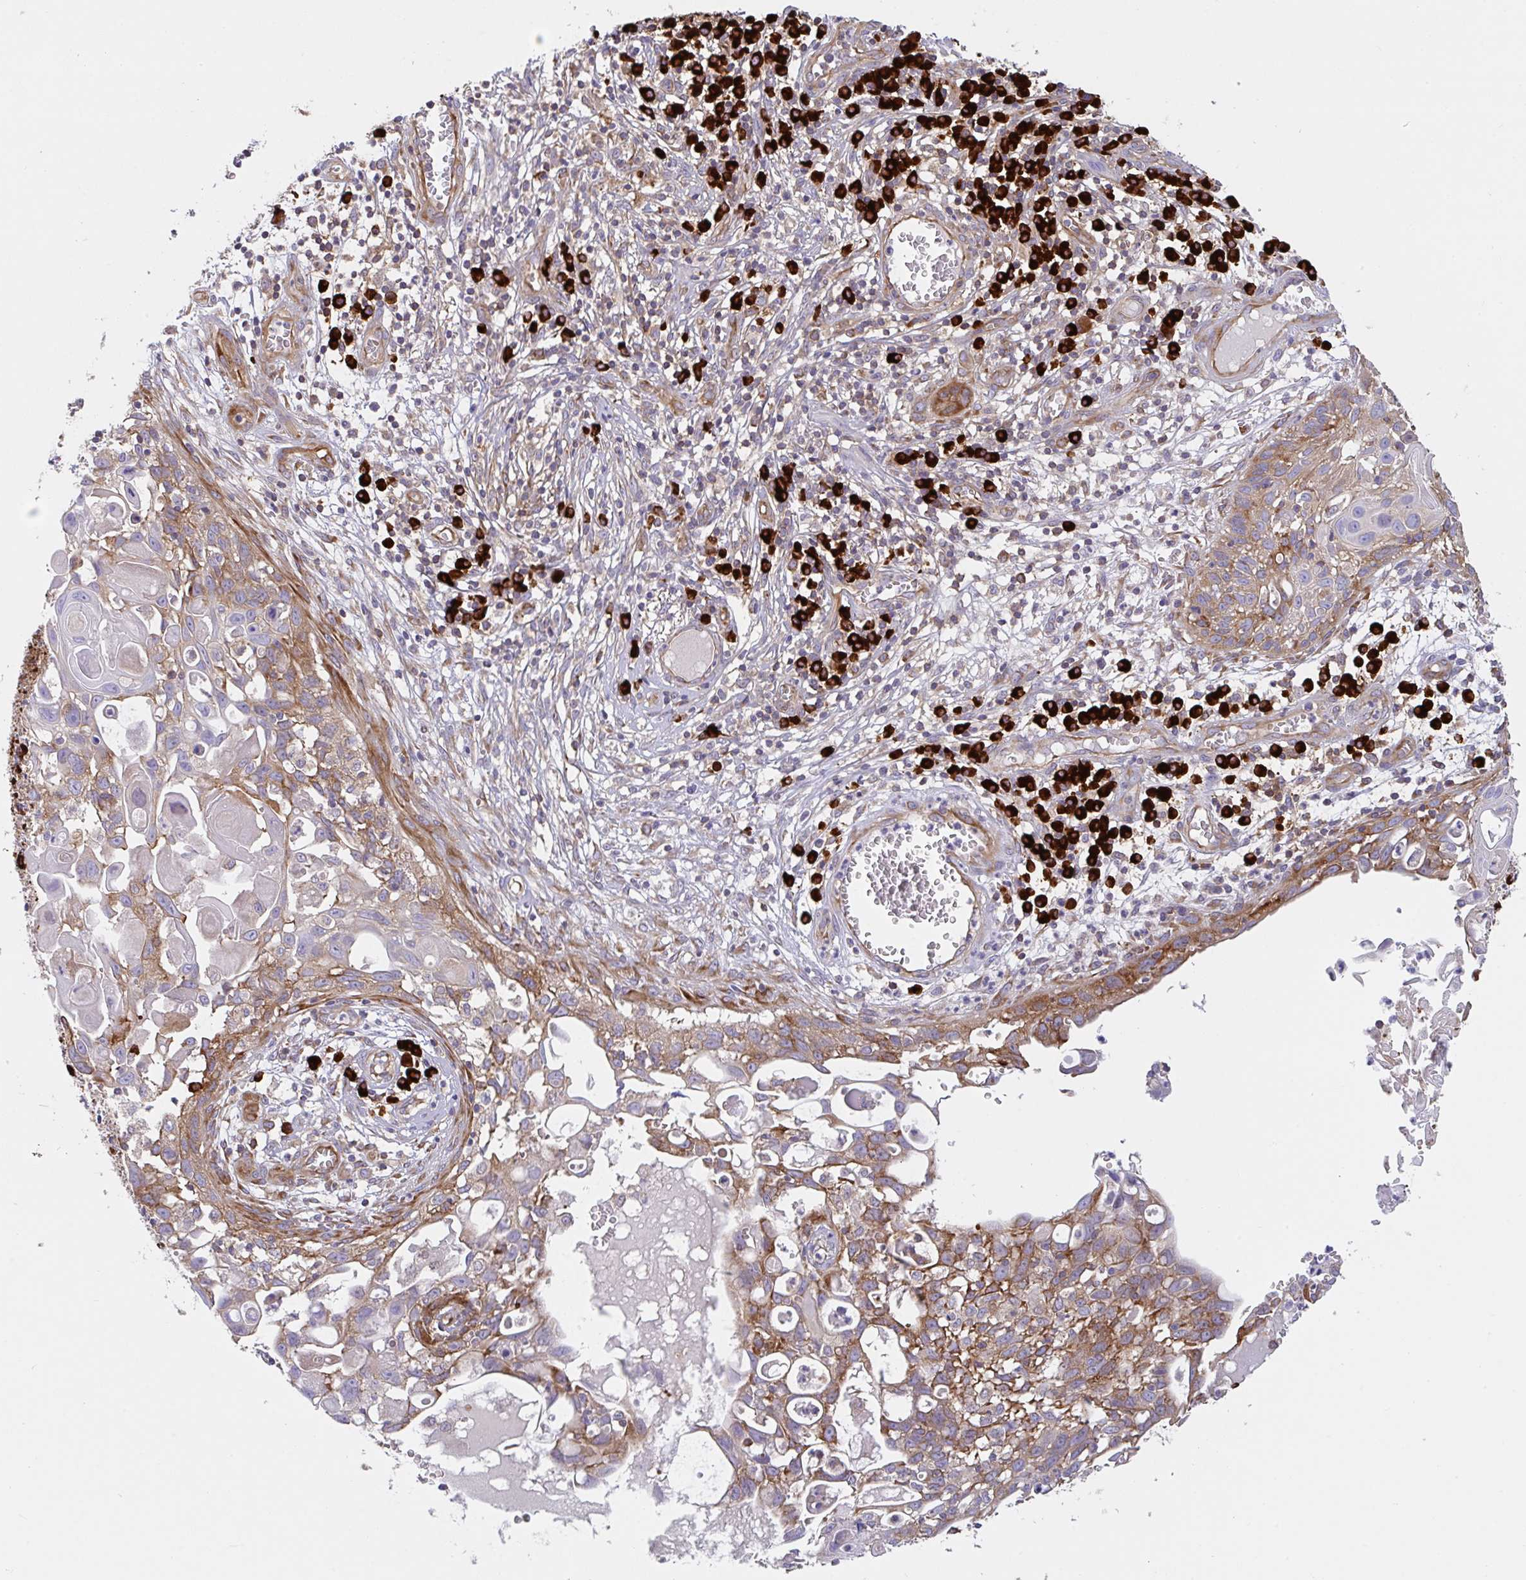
{"staining": {"intensity": "strong", "quantity": "25%-75%", "location": "cytoplasmic/membranous"}, "tissue": "skin cancer", "cell_type": "Tumor cells", "image_type": "cancer", "snomed": [{"axis": "morphology", "description": "Squamous cell carcinoma, NOS"}, {"axis": "topography", "description": "Skin"}, {"axis": "topography", "description": "Vulva"}], "caption": "Squamous cell carcinoma (skin) stained with IHC exhibits strong cytoplasmic/membranous staining in about 25%-75% of tumor cells.", "gene": "YARS2", "patient": {"sex": "female", "age": 83}}